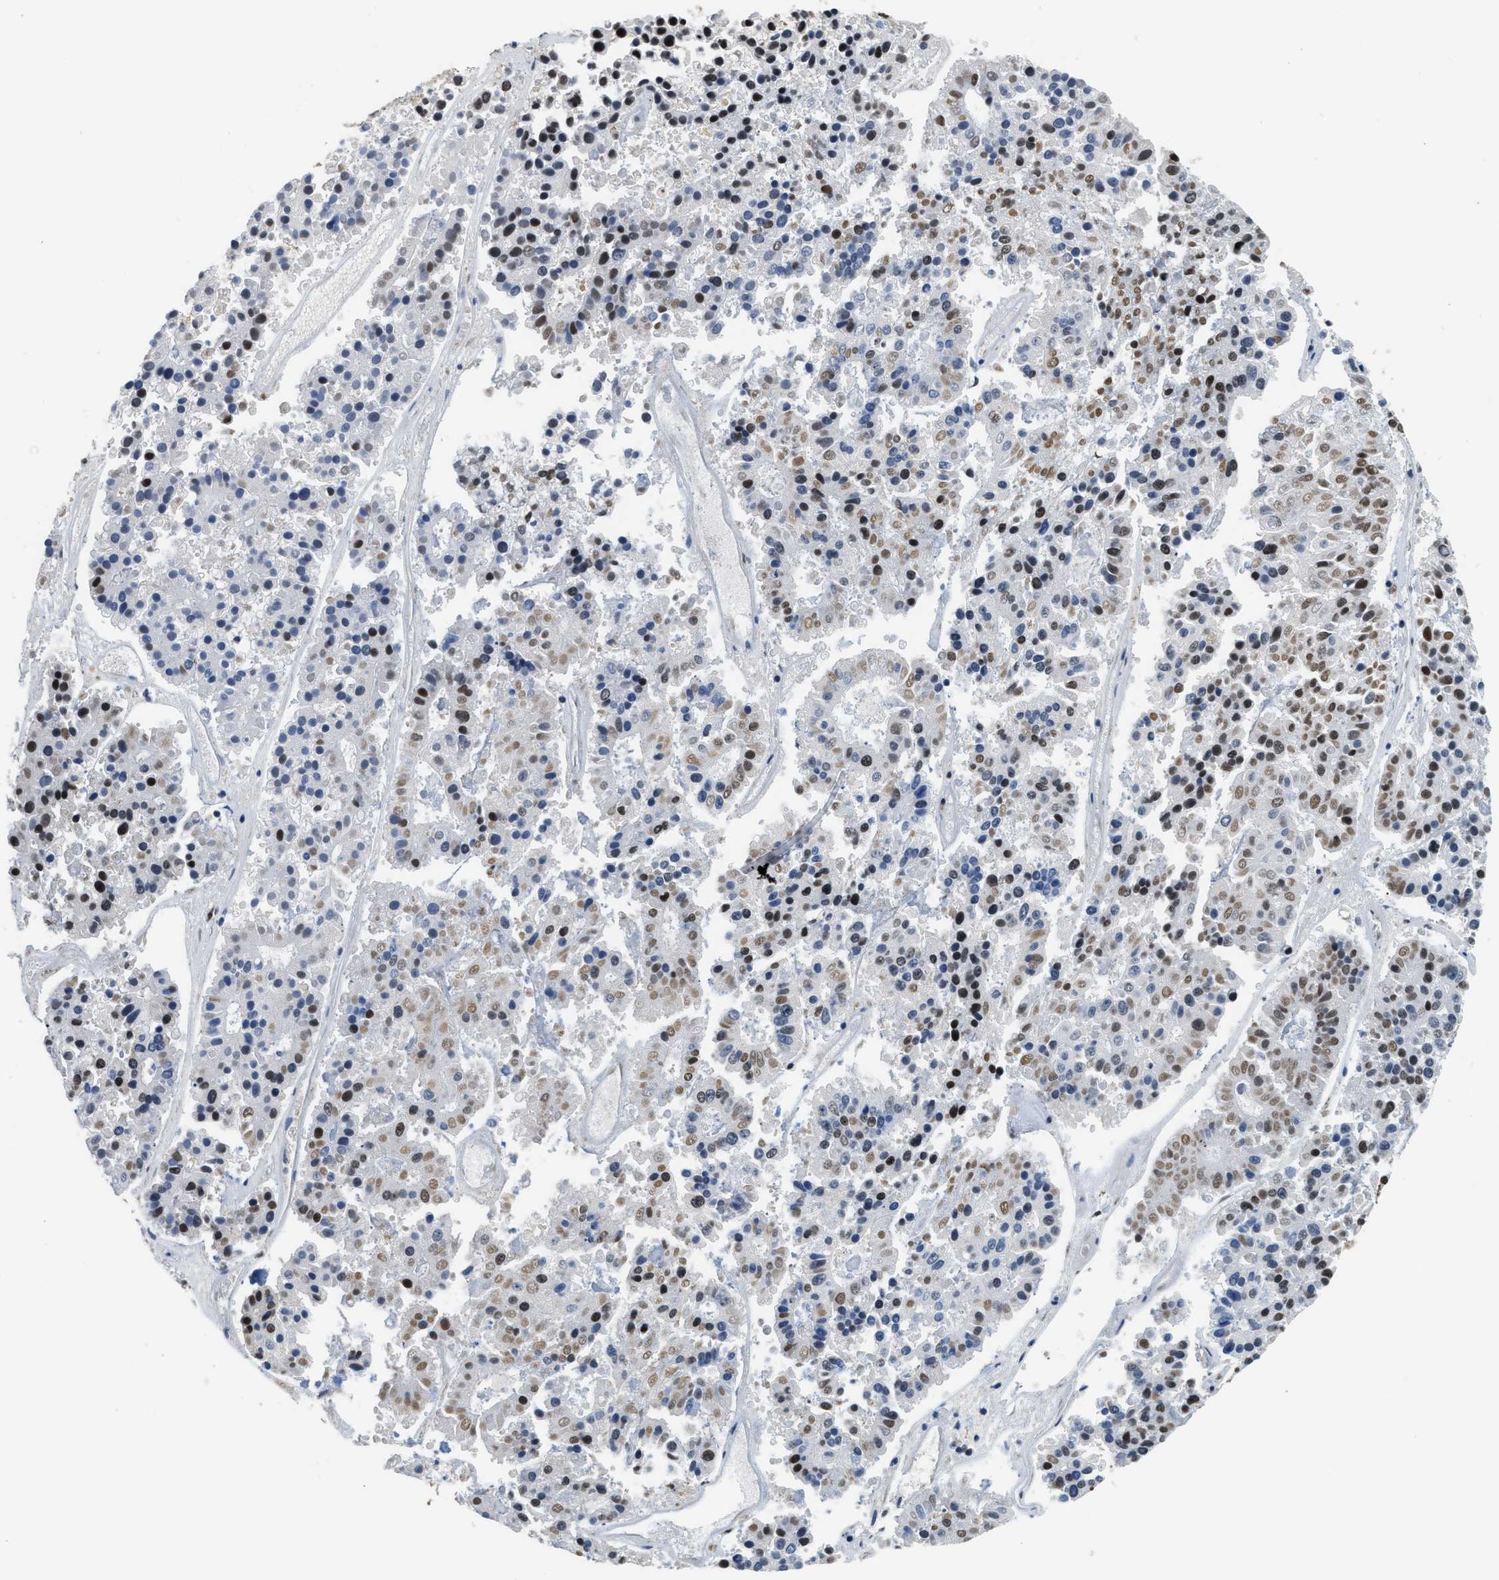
{"staining": {"intensity": "moderate", "quantity": "<25%", "location": "nuclear"}, "tissue": "pancreatic cancer", "cell_type": "Tumor cells", "image_type": "cancer", "snomed": [{"axis": "morphology", "description": "Adenocarcinoma, NOS"}, {"axis": "topography", "description": "Pancreas"}], "caption": "Immunohistochemical staining of pancreatic cancer (adenocarcinoma) displays moderate nuclear protein staining in approximately <25% of tumor cells. (Brightfield microscopy of DAB IHC at high magnification).", "gene": "RAD21", "patient": {"sex": "male", "age": 50}}